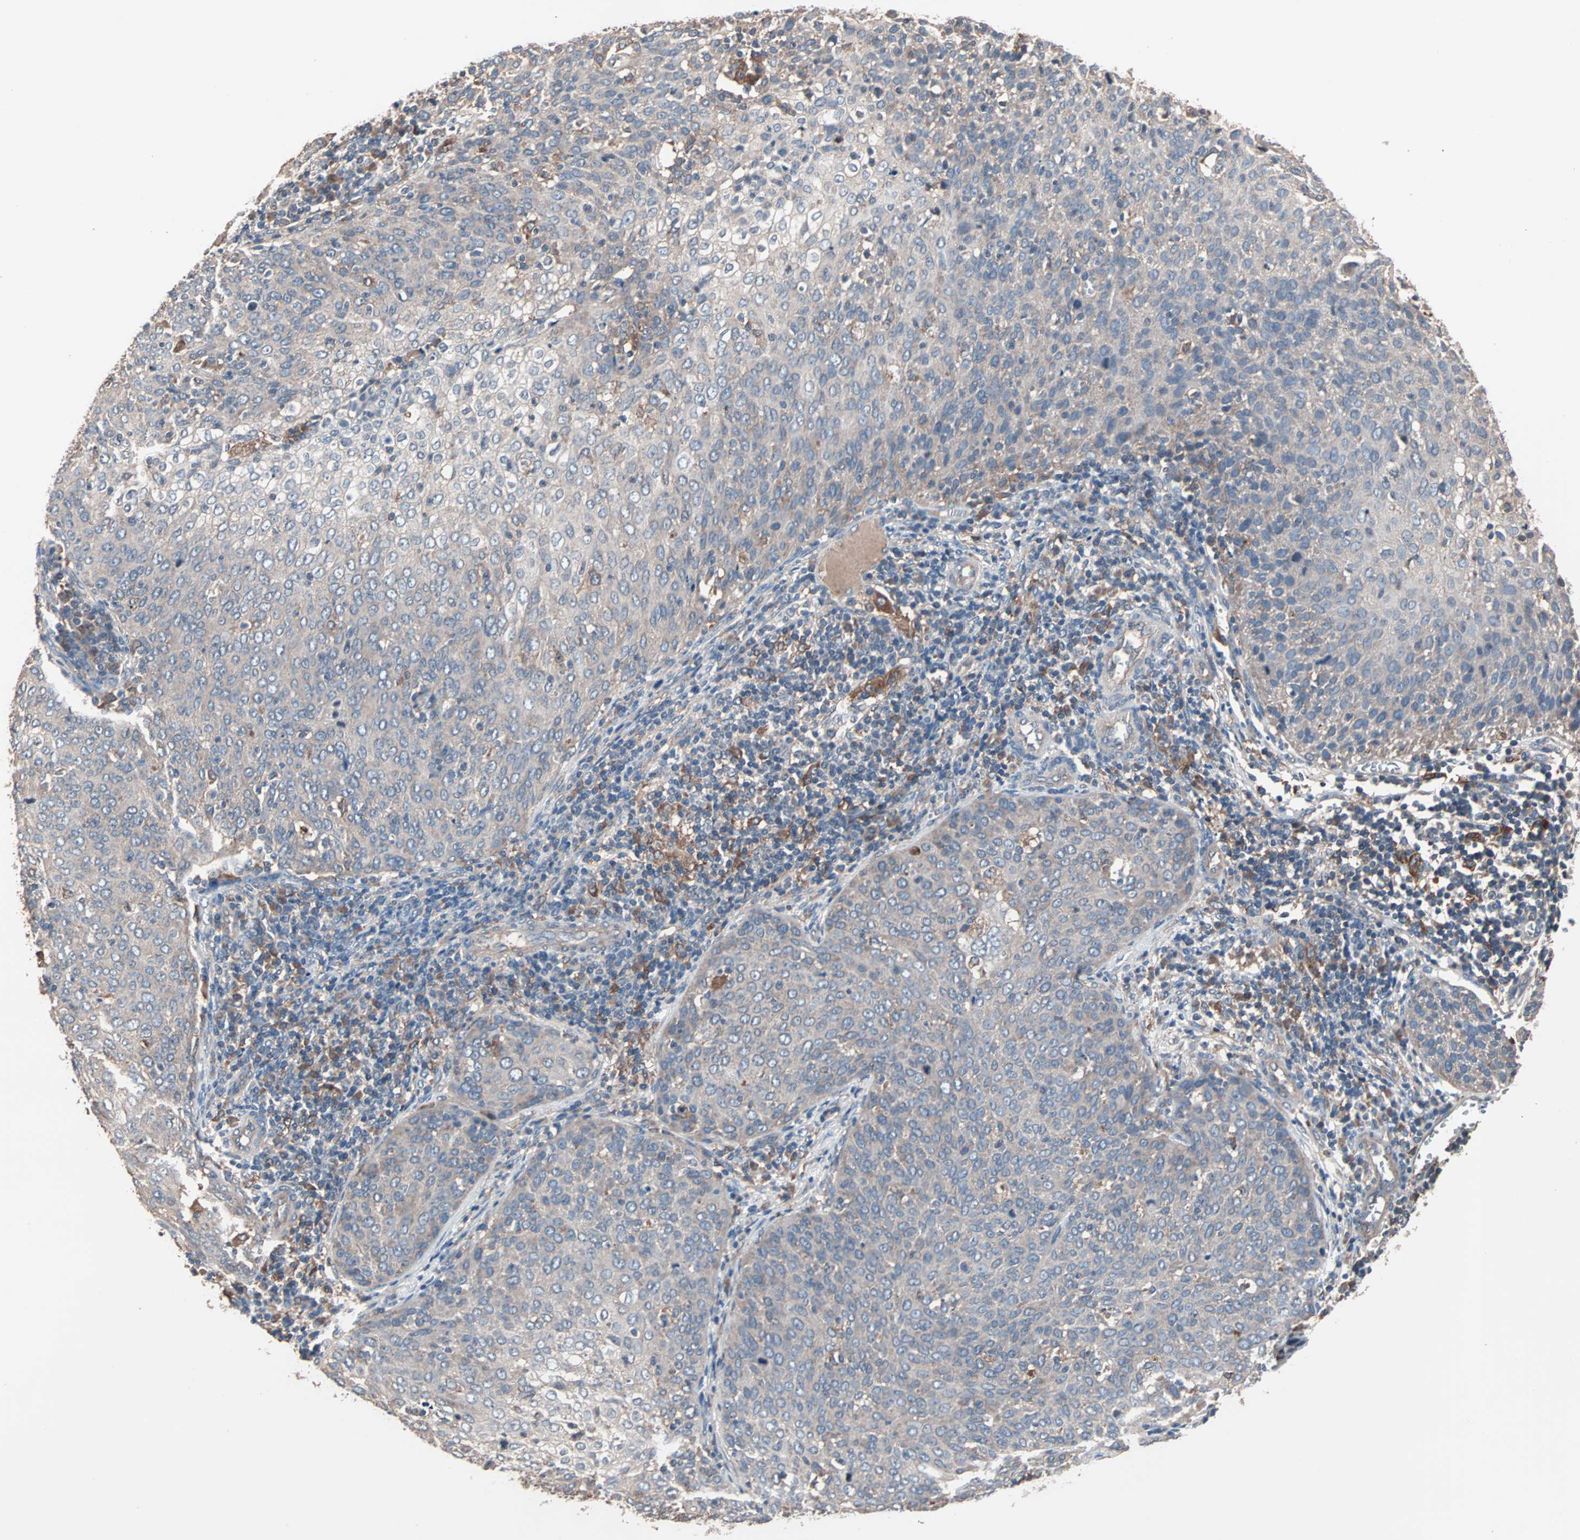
{"staining": {"intensity": "weak", "quantity": "<25%", "location": "cytoplasmic/membranous"}, "tissue": "cervical cancer", "cell_type": "Tumor cells", "image_type": "cancer", "snomed": [{"axis": "morphology", "description": "Squamous cell carcinoma, NOS"}, {"axis": "topography", "description": "Cervix"}], "caption": "A high-resolution histopathology image shows IHC staining of cervical squamous cell carcinoma, which shows no significant expression in tumor cells.", "gene": "ATG7", "patient": {"sex": "female", "age": 38}}